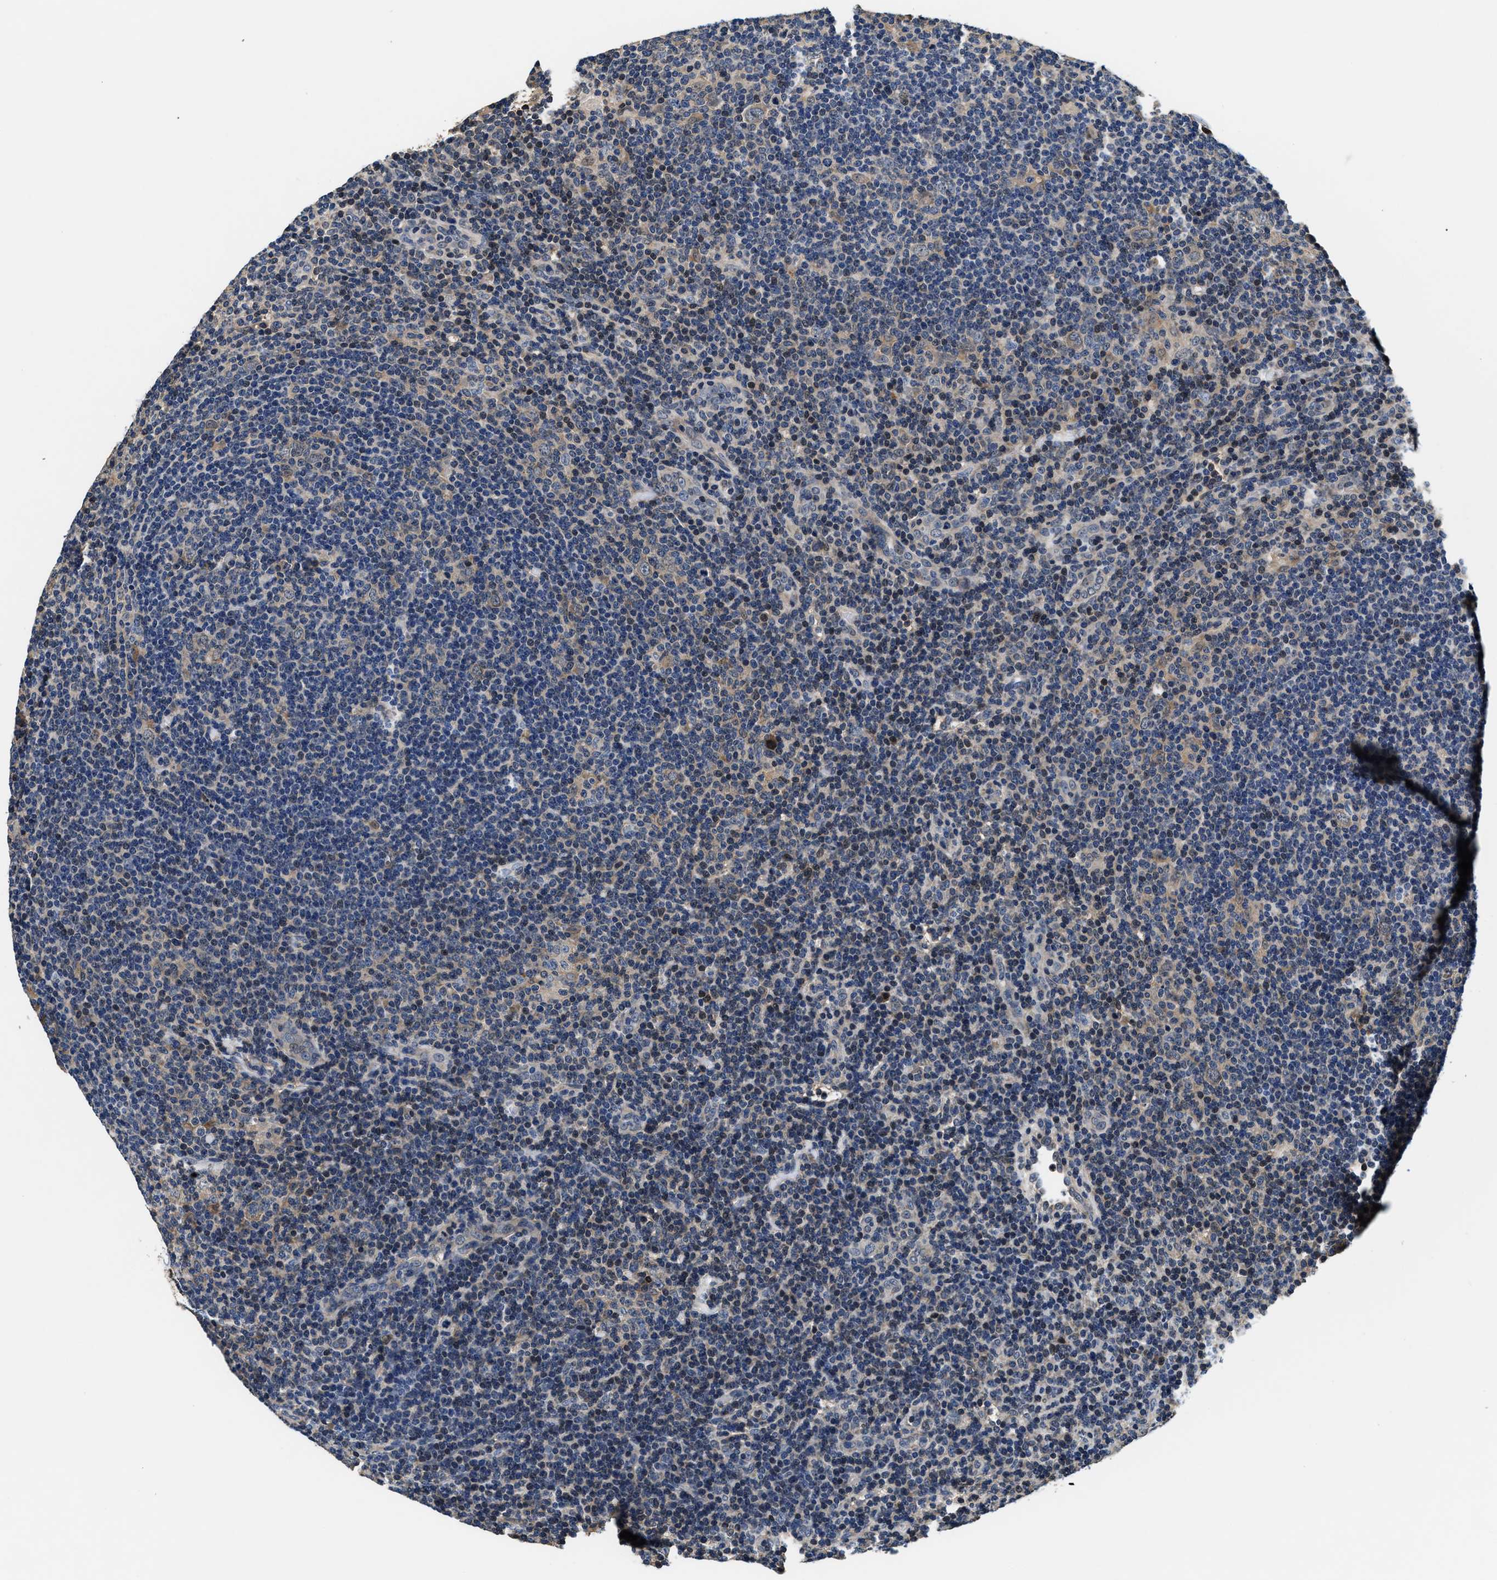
{"staining": {"intensity": "weak", "quantity": "25%-75%", "location": "cytoplasmic/membranous"}, "tissue": "lymphoma", "cell_type": "Tumor cells", "image_type": "cancer", "snomed": [{"axis": "morphology", "description": "Hodgkin's disease, NOS"}, {"axis": "topography", "description": "Lymph node"}], "caption": "Hodgkin's disease was stained to show a protein in brown. There is low levels of weak cytoplasmic/membranous expression in approximately 25%-75% of tumor cells.", "gene": "PHPT1", "patient": {"sex": "female", "age": 57}}